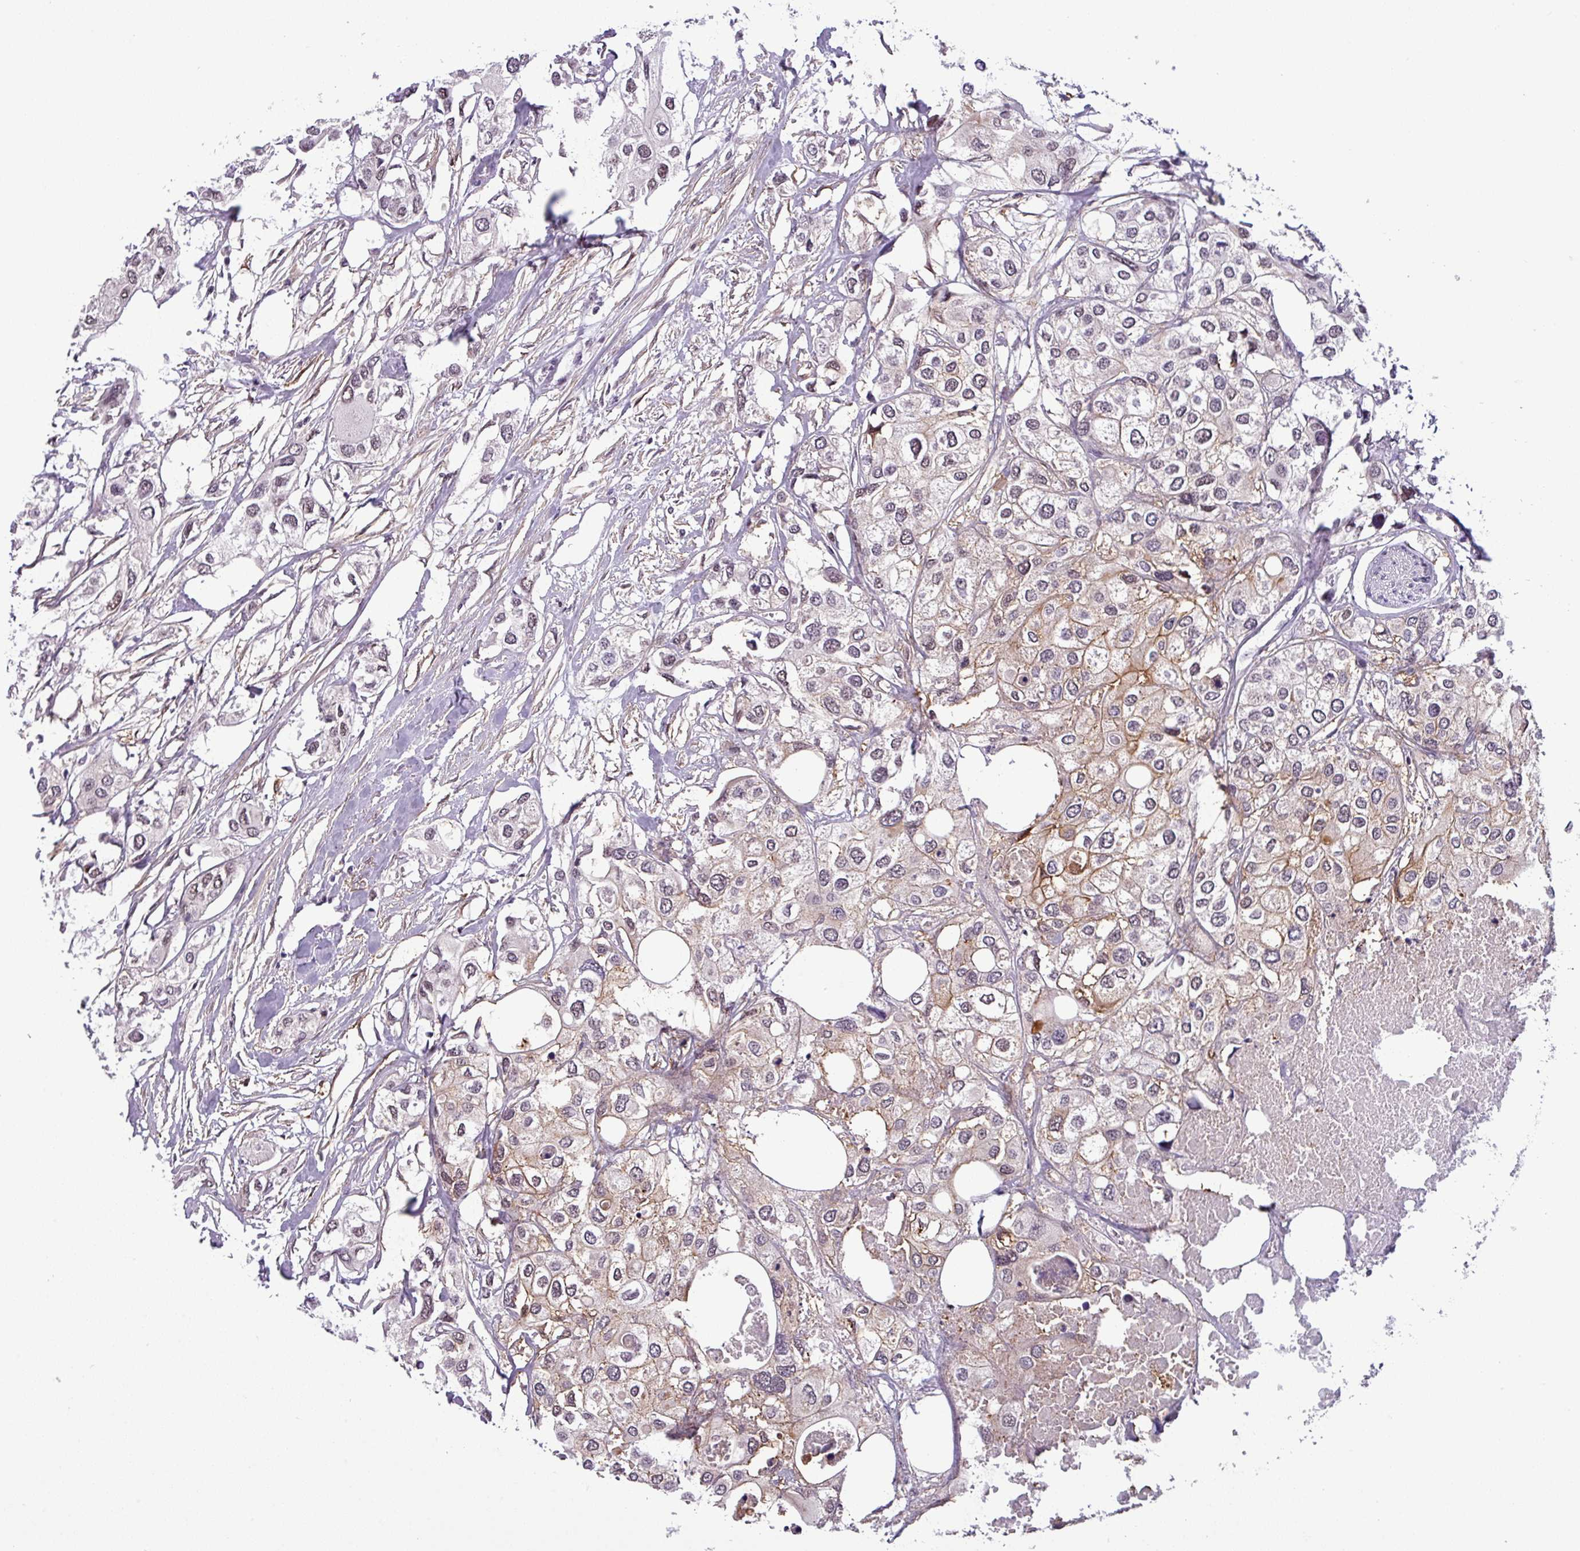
{"staining": {"intensity": "weak", "quantity": "25%-75%", "location": "cytoplasmic/membranous"}, "tissue": "urothelial cancer", "cell_type": "Tumor cells", "image_type": "cancer", "snomed": [{"axis": "morphology", "description": "Urothelial carcinoma, High grade"}, {"axis": "topography", "description": "Urinary bladder"}], "caption": "Urothelial carcinoma (high-grade) stained with a protein marker displays weak staining in tumor cells.", "gene": "NPFFR1", "patient": {"sex": "male", "age": 64}}